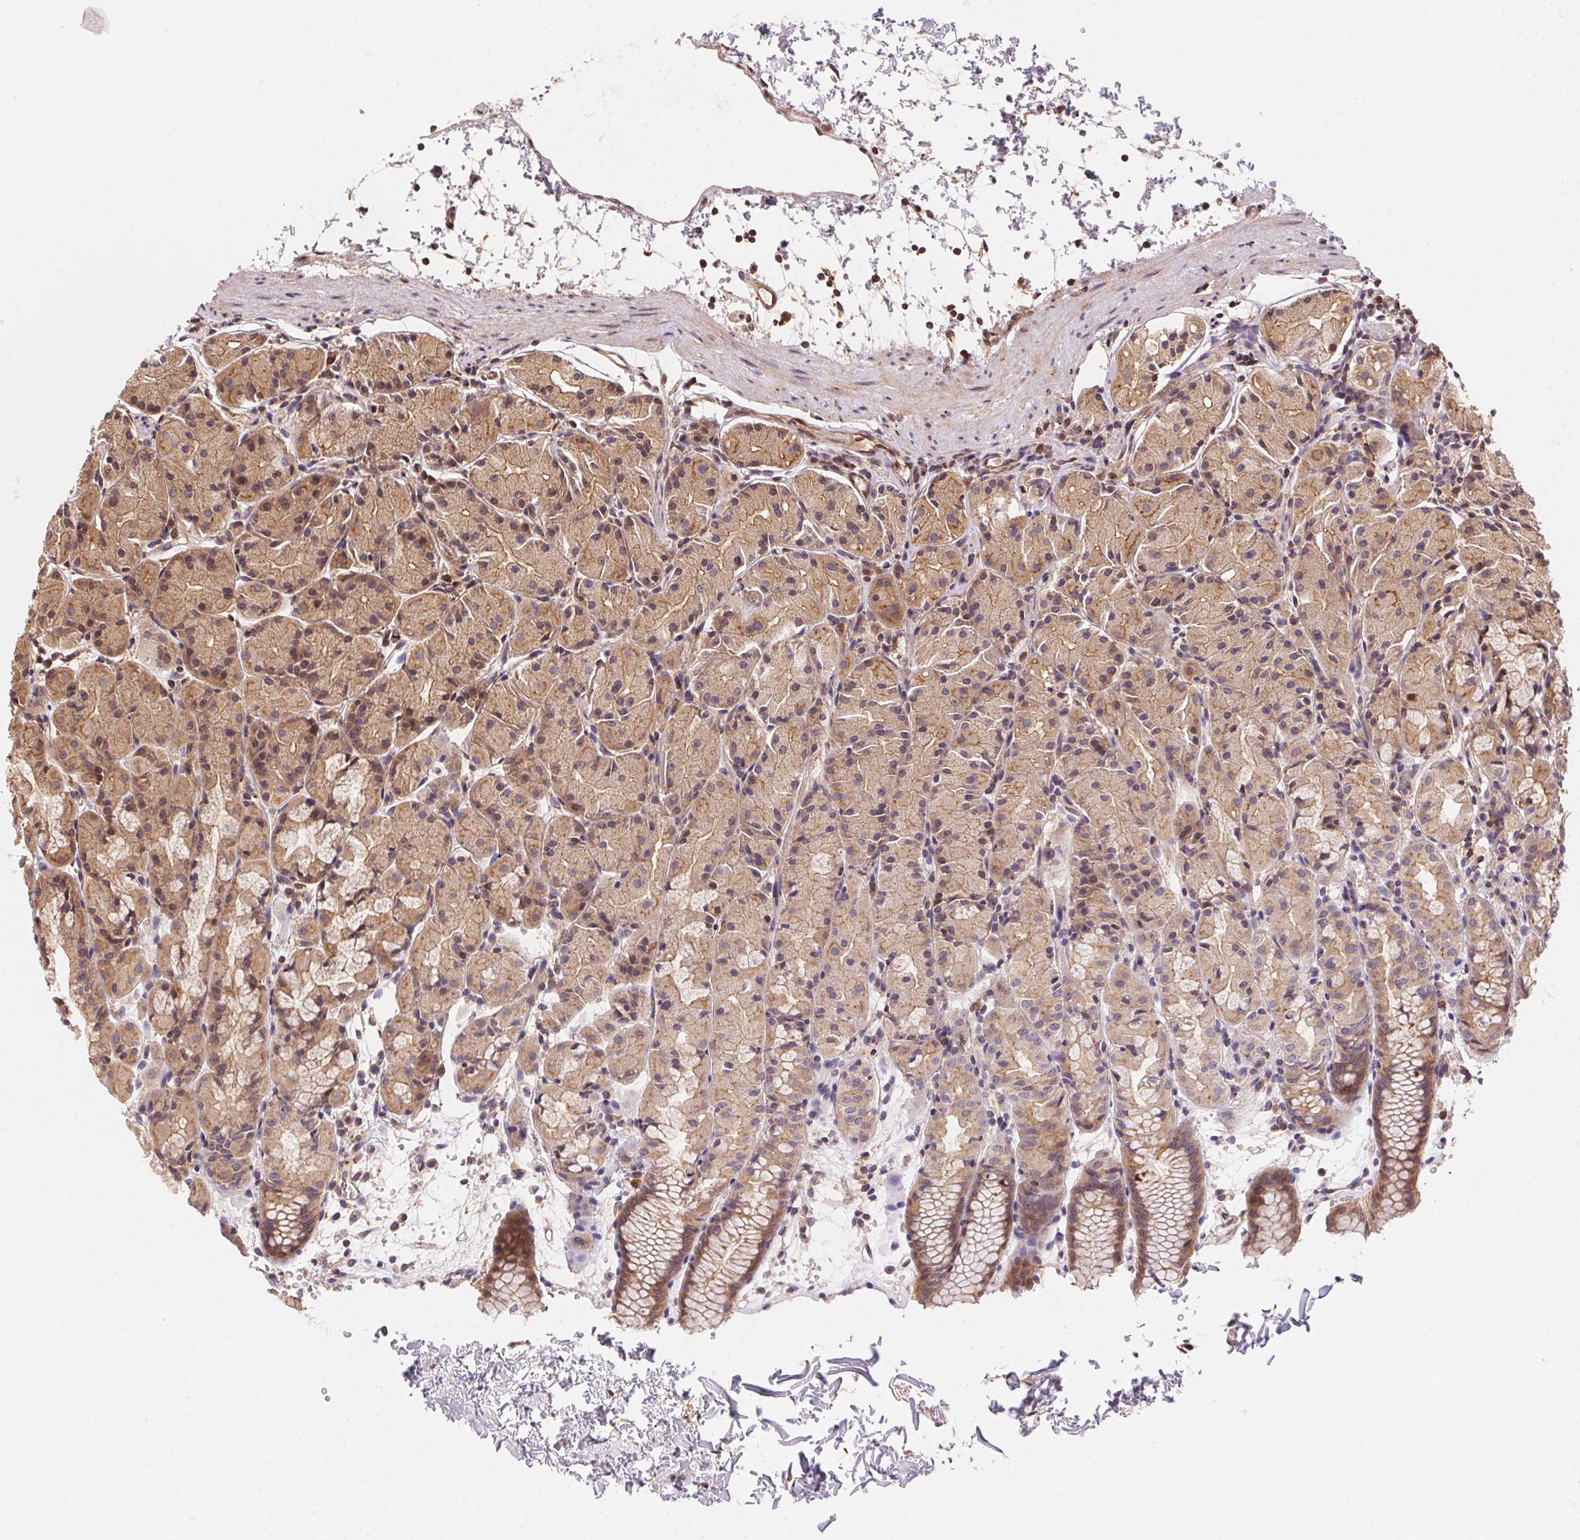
{"staining": {"intensity": "moderate", "quantity": "25%-75%", "location": "cytoplasmic/membranous"}, "tissue": "stomach", "cell_type": "Glandular cells", "image_type": "normal", "snomed": [{"axis": "morphology", "description": "Normal tissue, NOS"}, {"axis": "topography", "description": "Stomach, upper"}], "caption": "Protein expression analysis of unremarkable human stomach reveals moderate cytoplasmic/membranous staining in approximately 25%-75% of glandular cells.", "gene": "MEX3D", "patient": {"sex": "male", "age": 47}}